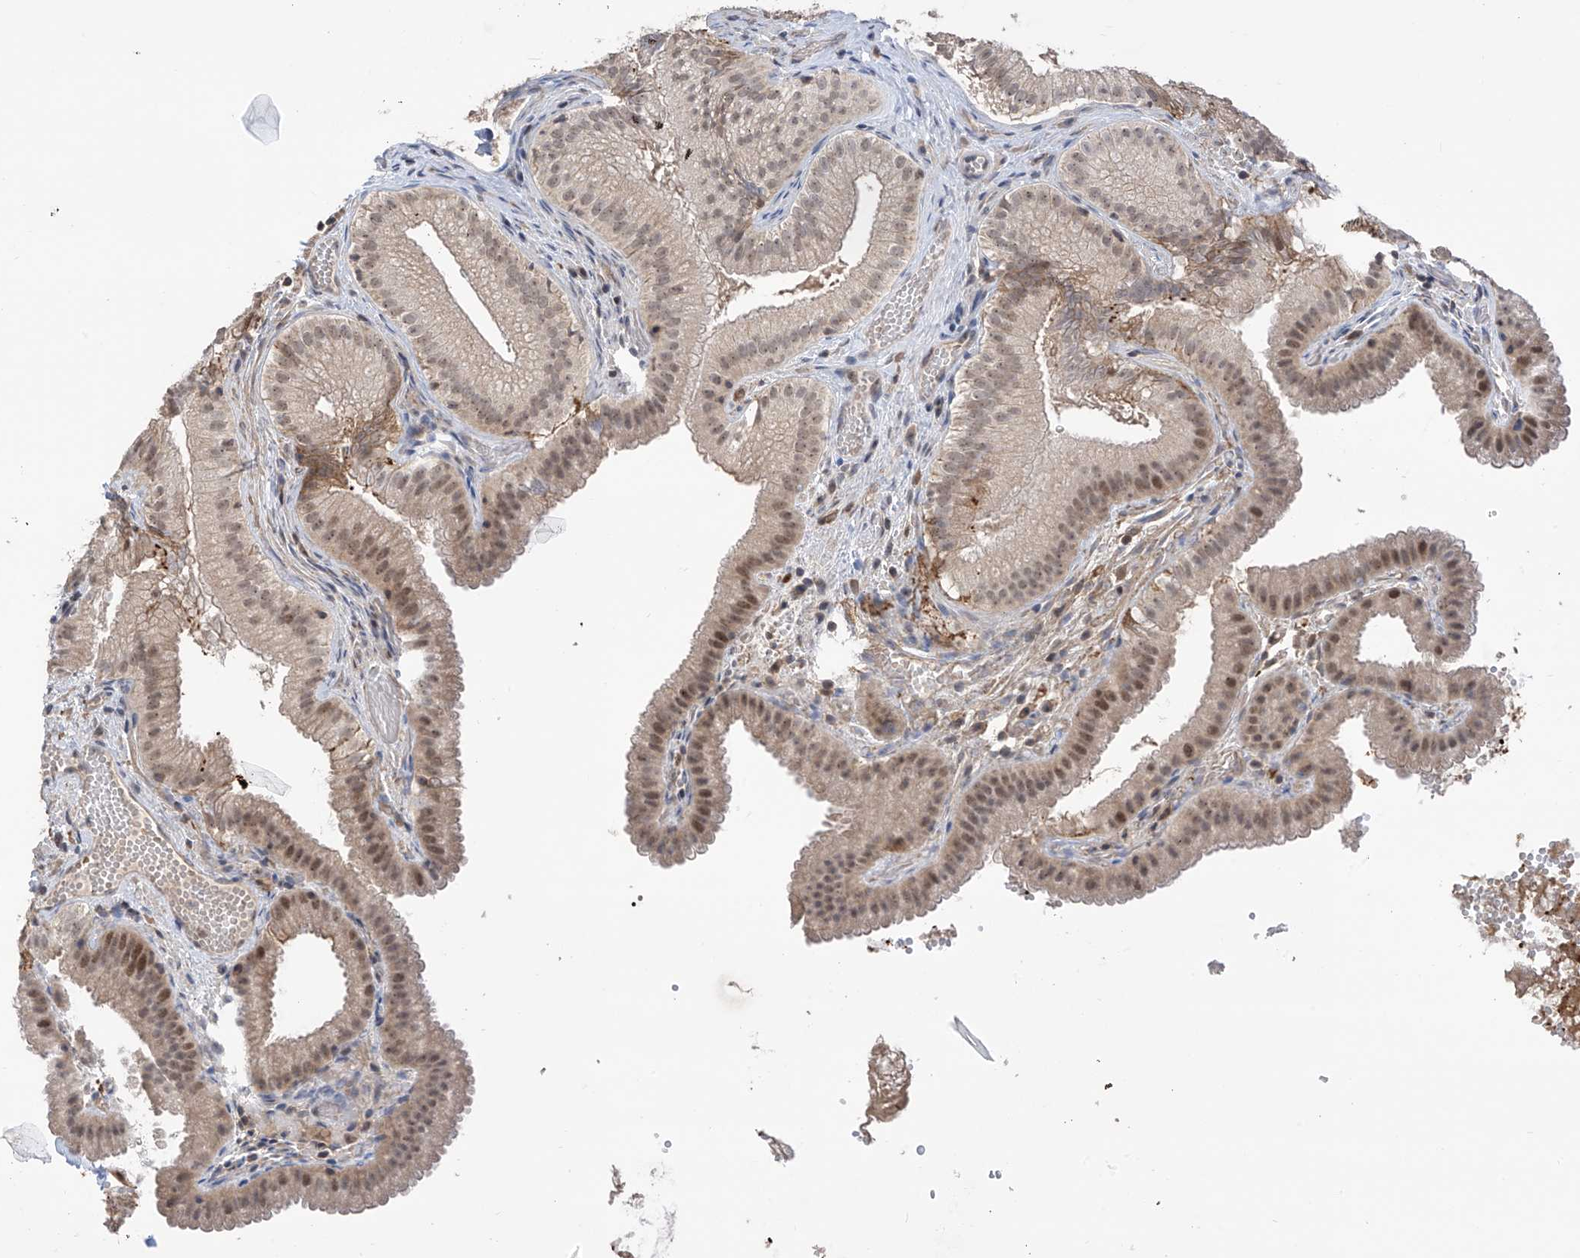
{"staining": {"intensity": "moderate", "quantity": ">75%", "location": "cytoplasmic/membranous,nuclear"}, "tissue": "gallbladder", "cell_type": "Glandular cells", "image_type": "normal", "snomed": [{"axis": "morphology", "description": "Normal tissue, NOS"}, {"axis": "topography", "description": "Gallbladder"}], "caption": "Glandular cells exhibit moderate cytoplasmic/membranous,nuclear expression in approximately >75% of cells in unremarkable gallbladder.", "gene": "C1orf131", "patient": {"sex": "female", "age": 30}}